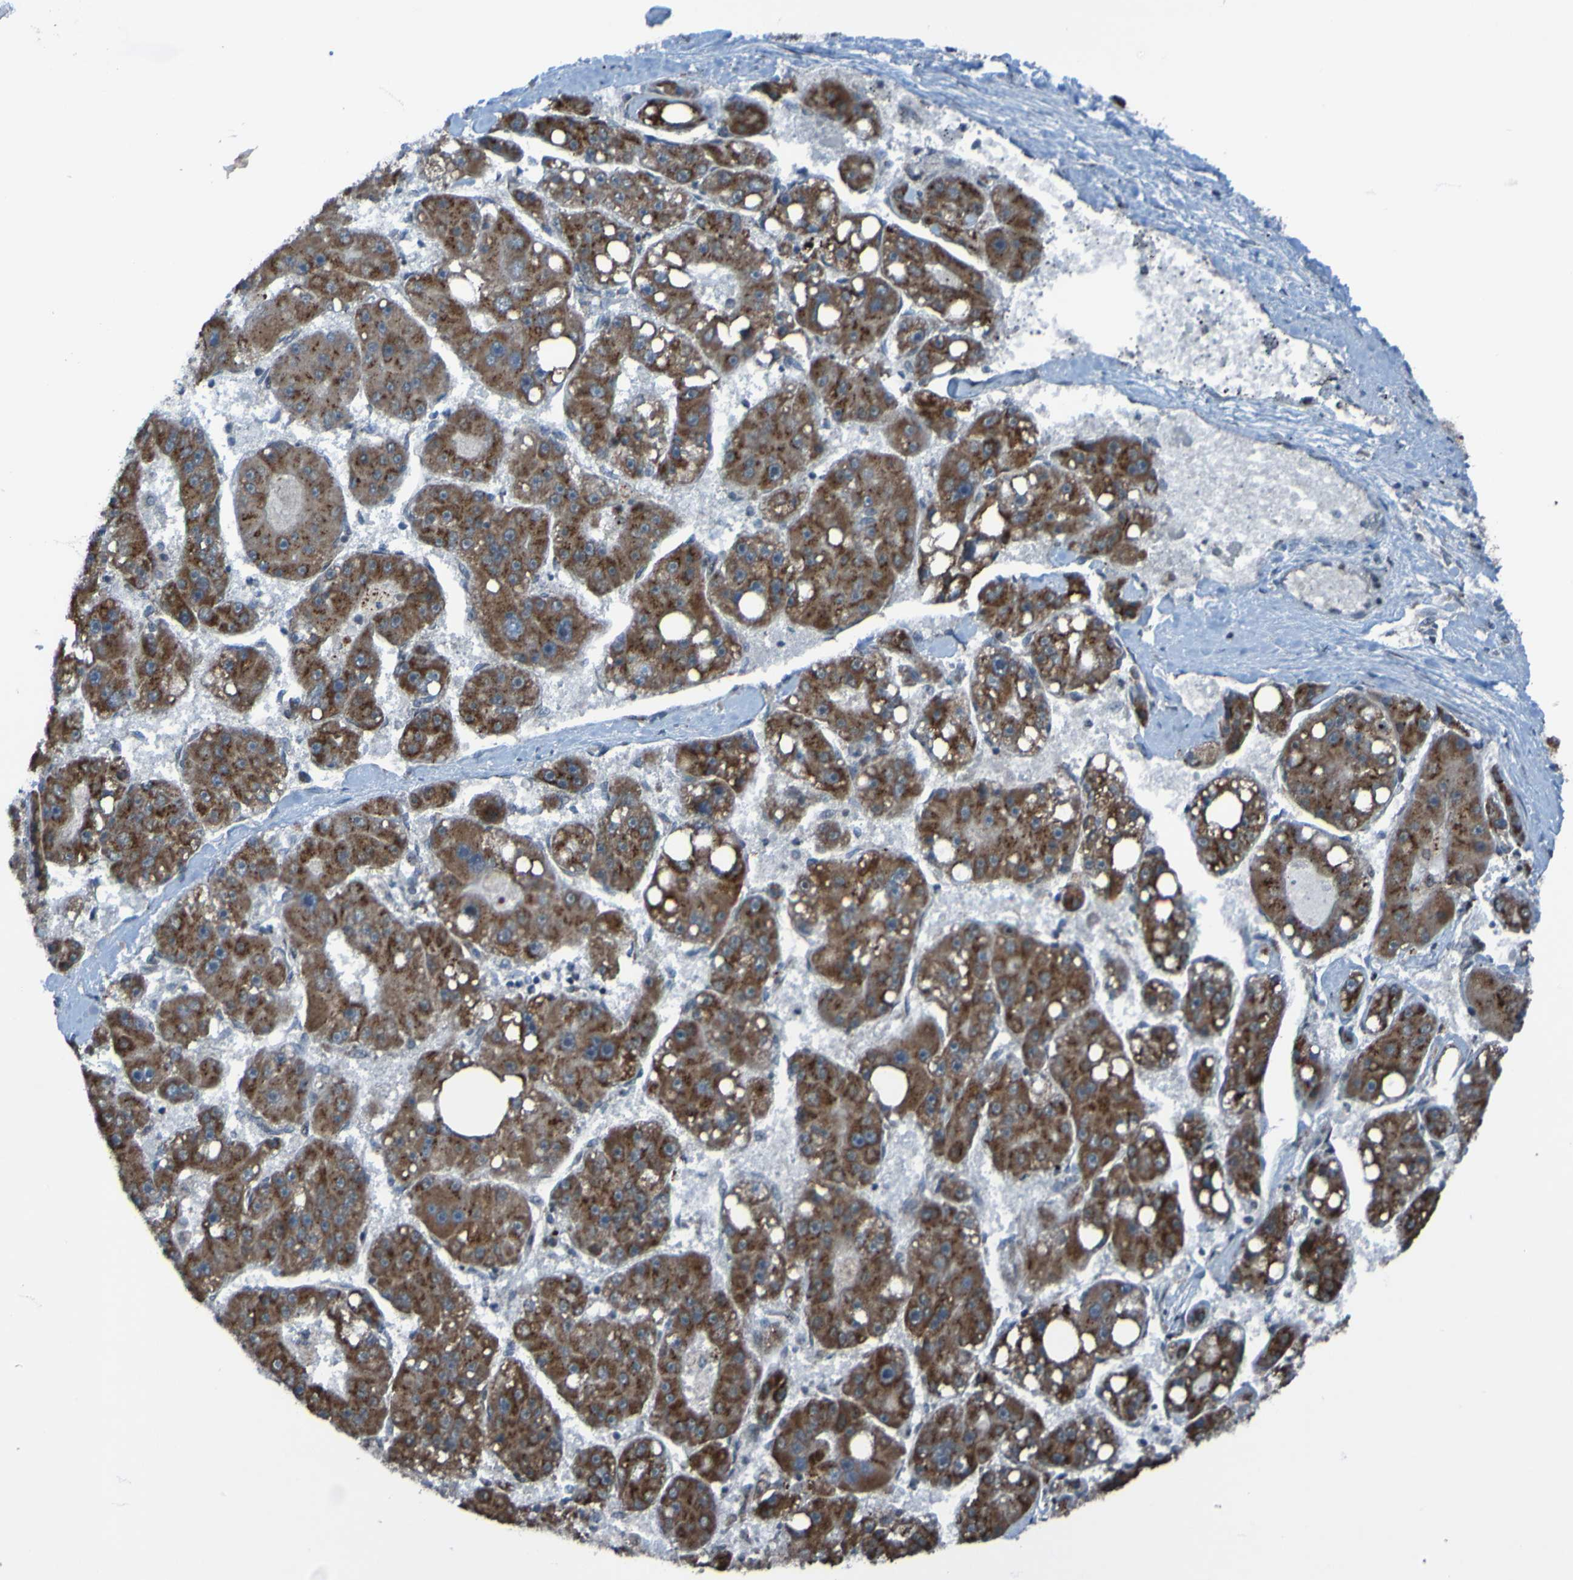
{"staining": {"intensity": "moderate", "quantity": ">75%", "location": "cytoplasmic/membranous"}, "tissue": "liver cancer", "cell_type": "Tumor cells", "image_type": "cancer", "snomed": [{"axis": "morphology", "description": "Carcinoma, Hepatocellular, NOS"}, {"axis": "topography", "description": "Liver"}], "caption": "IHC photomicrograph of neoplastic tissue: human liver cancer stained using immunohistochemistry (IHC) demonstrates medium levels of moderate protein expression localized specifically in the cytoplasmic/membranous of tumor cells, appearing as a cytoplasmic/membranous brown color.", "gene": "UNG", "patient": {"sex": "female", "age": 61}}